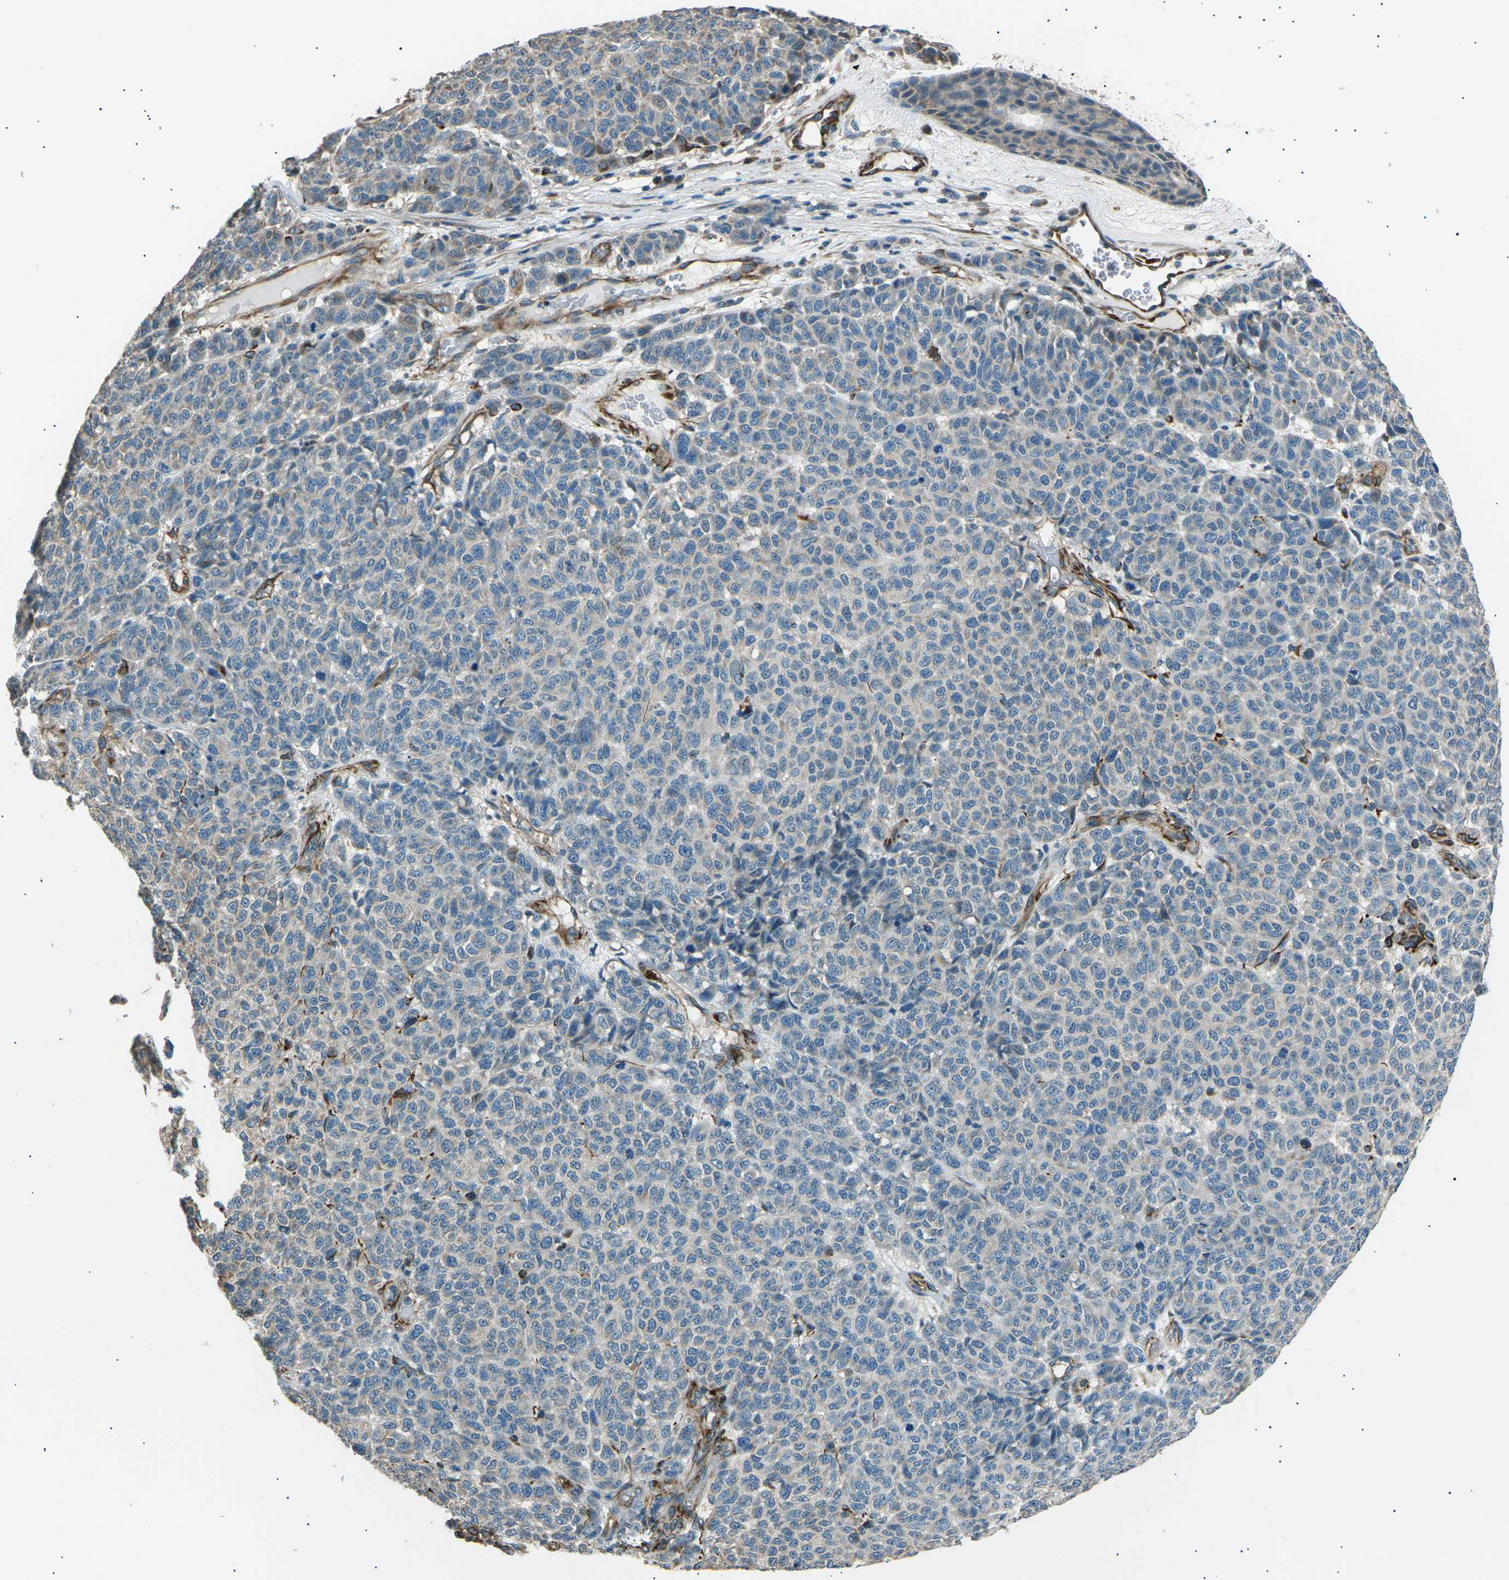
{"staining": {"intensity": "moderate", "quantity": "25%-75%", "location": "cytoplasmic/membranous"}, "tissue": "melanoma", "cell_type": "Tumor cells", "image_type": "cancer", "snomed": [{"axis": "morphology", "description": "Malignant melanoma, NOS"}, {"axis": "topography", "description": "Skin"}], "caption": "Brown immunohistochemical staining in human melanoma displays moderate cytoplasmic/membranous positivity in approximately 25%-75% of tumor cells. (Brightfield microscopy of DAB IHC at high magnification).", "gene": "SLK", "patient": {"sex": "male", "age": 59}}